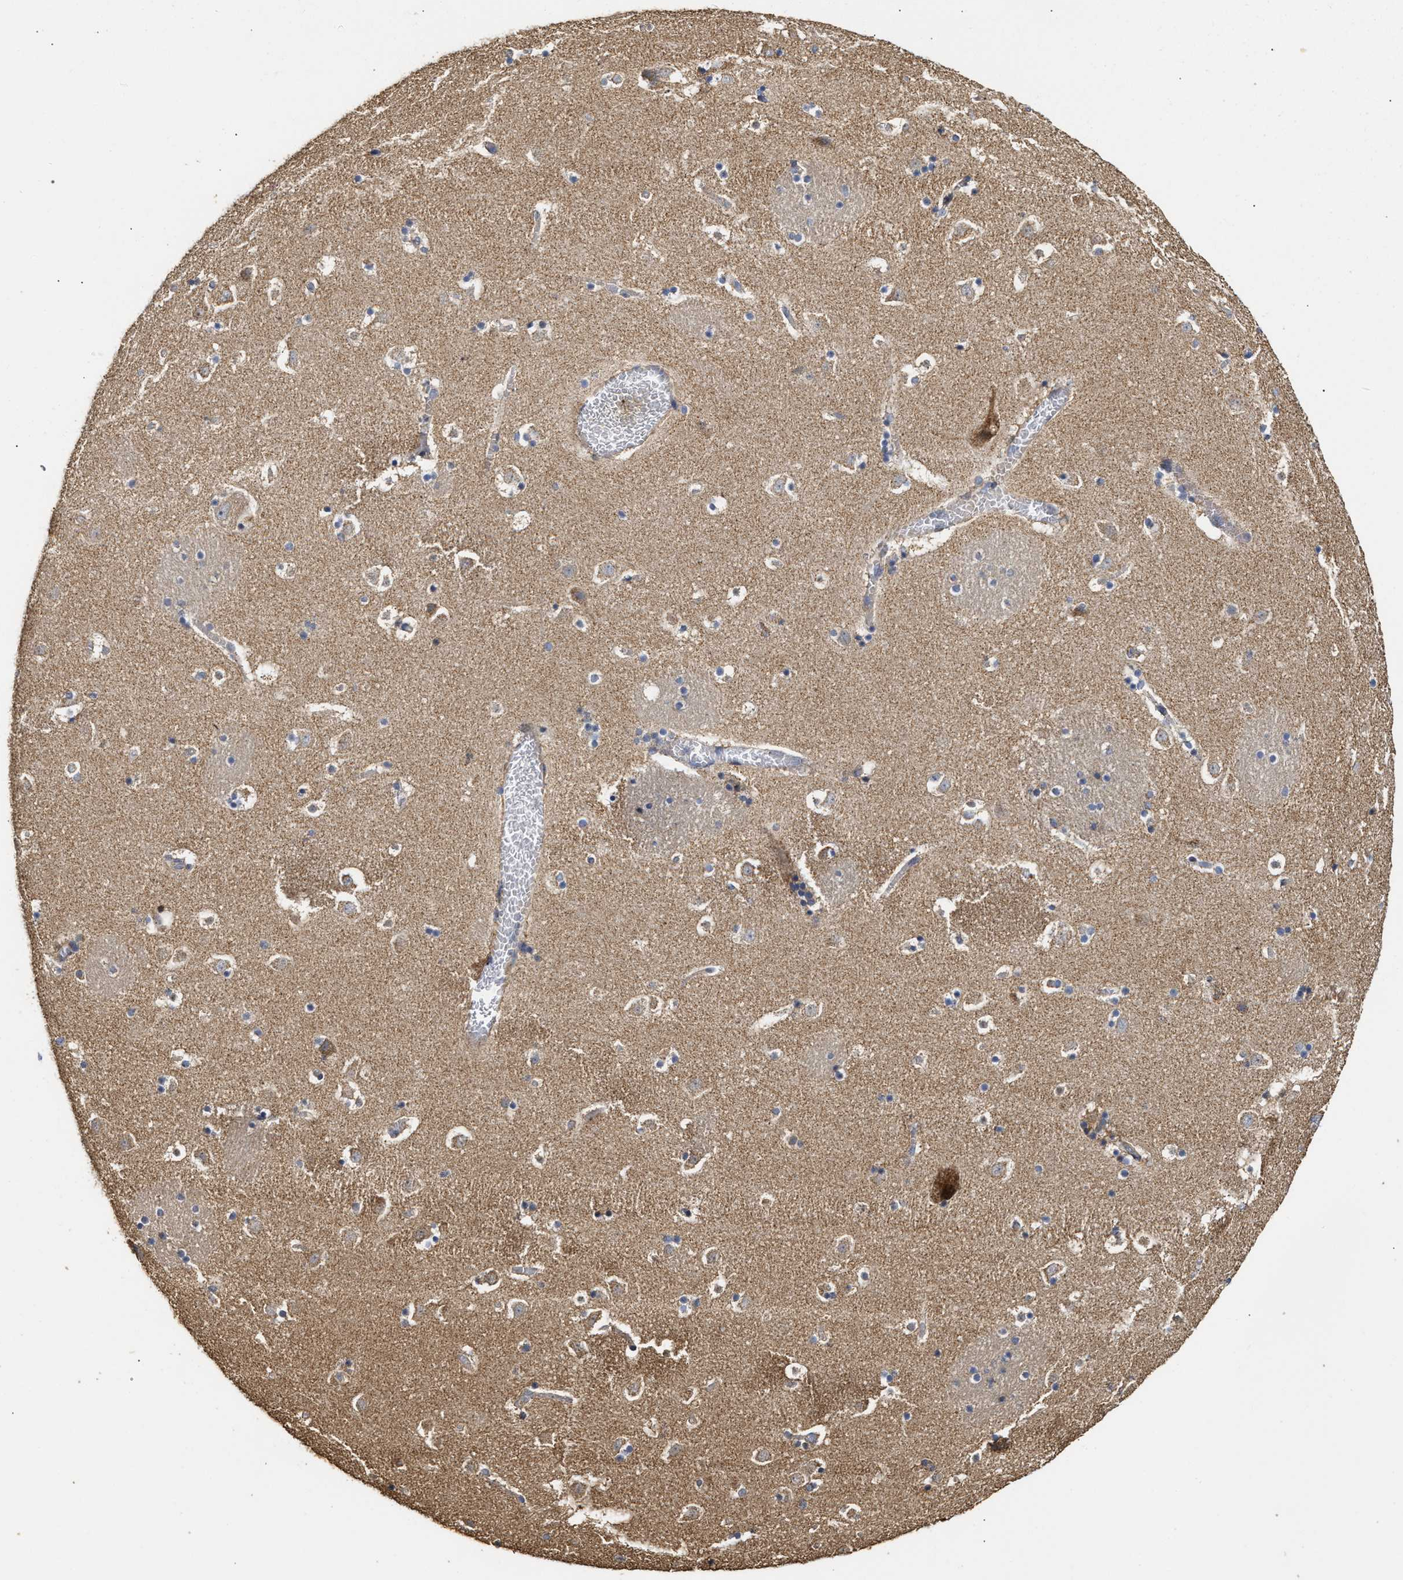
{"staining": {"intensity": "negative", "quantity": "none", "location": "none"}, "tissue": "caudate", "cell_type": "Glial cells", "image_type": "normal", "snomed": [{"axis": "morphology", "description": "Normal tissue, NOS"}, {"axis": "topography", "description": "Lateral ventricle wall"}], "caption": "High power microscopy histopathology image of an immunohistochemistry photomicrograph of normal caudate, revealing no significant expression in glial cells.", "gene": "NAV1", "patient": {"sex": "male", "age": 45}}